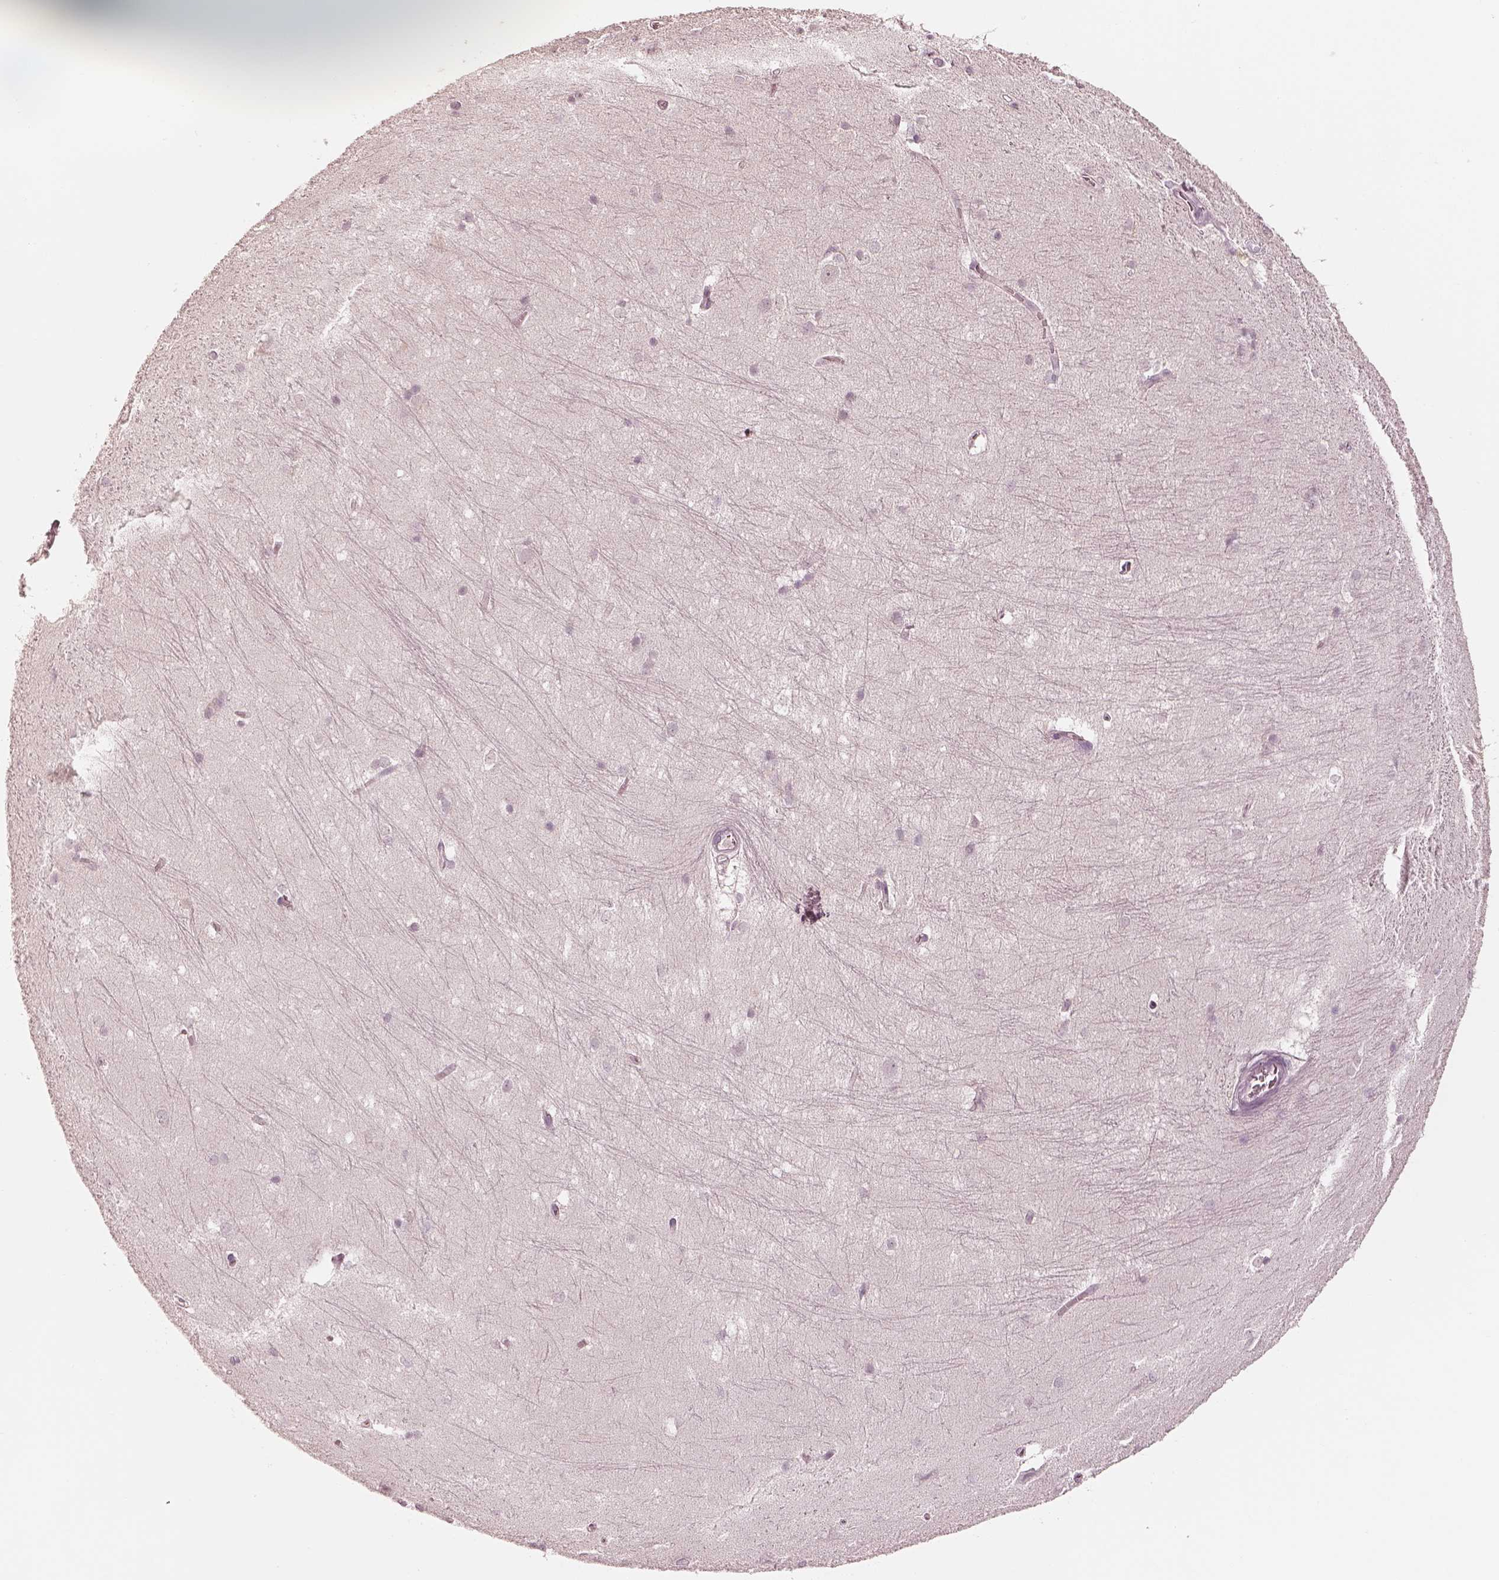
{"staining": {"intensity": "negative", "quantity": "none", "location": "none"}, "tissue": "hippocampus", "cell_type": "Glial cells", "image_type": "normal", "snomed": [{"axis": "morphology", "description": "Normal tissue, NOS"}, {"axis": "topography", "description": "Cerebral cortex"}, {"axis": "topography", "description": "Hippocampus"}], "caption": "Immunohistochemical staining of normal hippocampus shows no significant expression in glial cells.", "gene": "ACACB", "patient": {"sex": "female", "age": 19}}